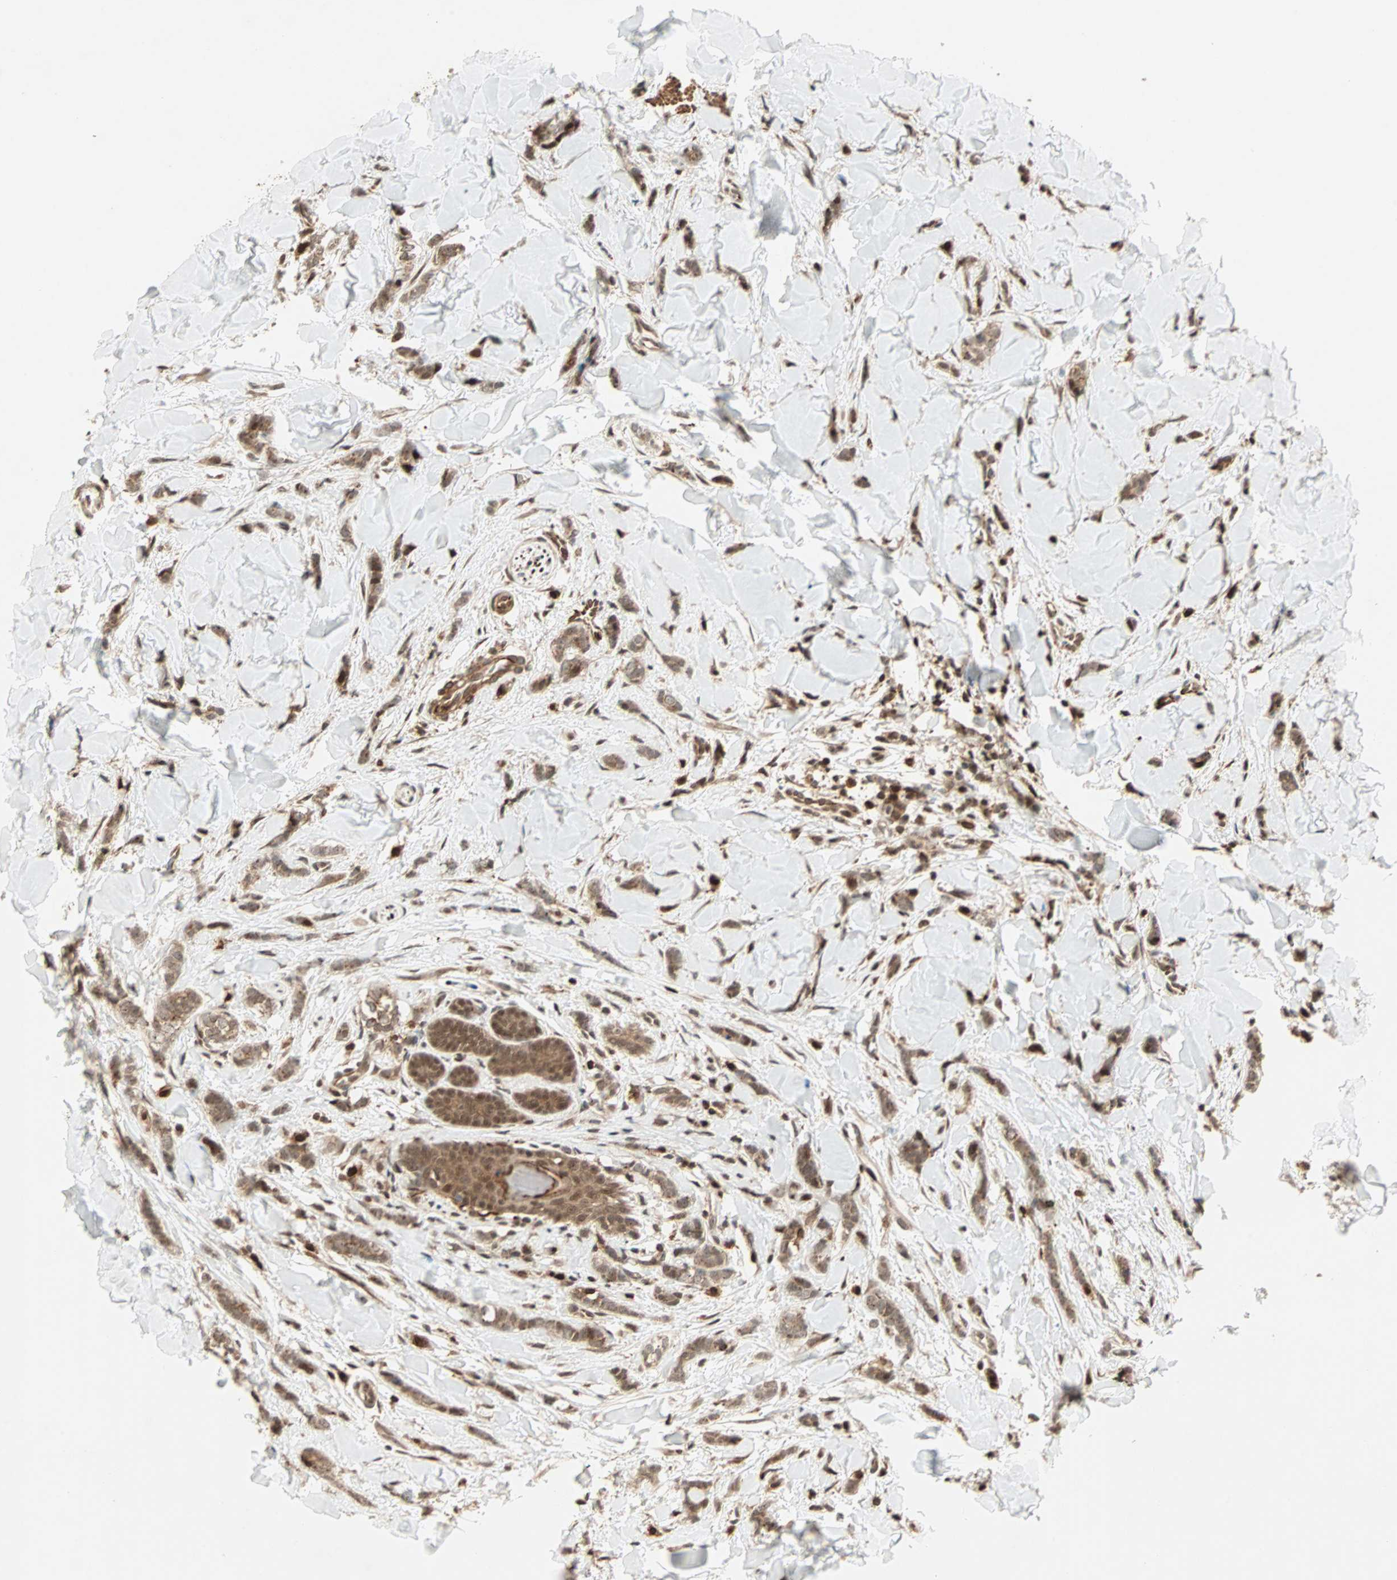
{"staining": {"intensity": "strong", "quantity": ">75%", "location": "cytoplasmic/membranous,nuclear"}, "tissue": "breast cancer", "cell_type": "Tumor cells", "image_type": "cancer", "snomed": [{"axis": "morphology", "description": "Lobular carcinoma"}, {"axis": "topography", "description": "Skin"}, {"axis": "topography", "description": "Breast"}], "caption": "DAB immunohistochemical staining of breast cancer (lobular carcinoma) demonstrates strong cytoplasmic/membranous and nuclear protein expression in approximately >75% of tumor cells.", "gene": "ZBED9", "patient": {"sex": "female", "age": 46}}